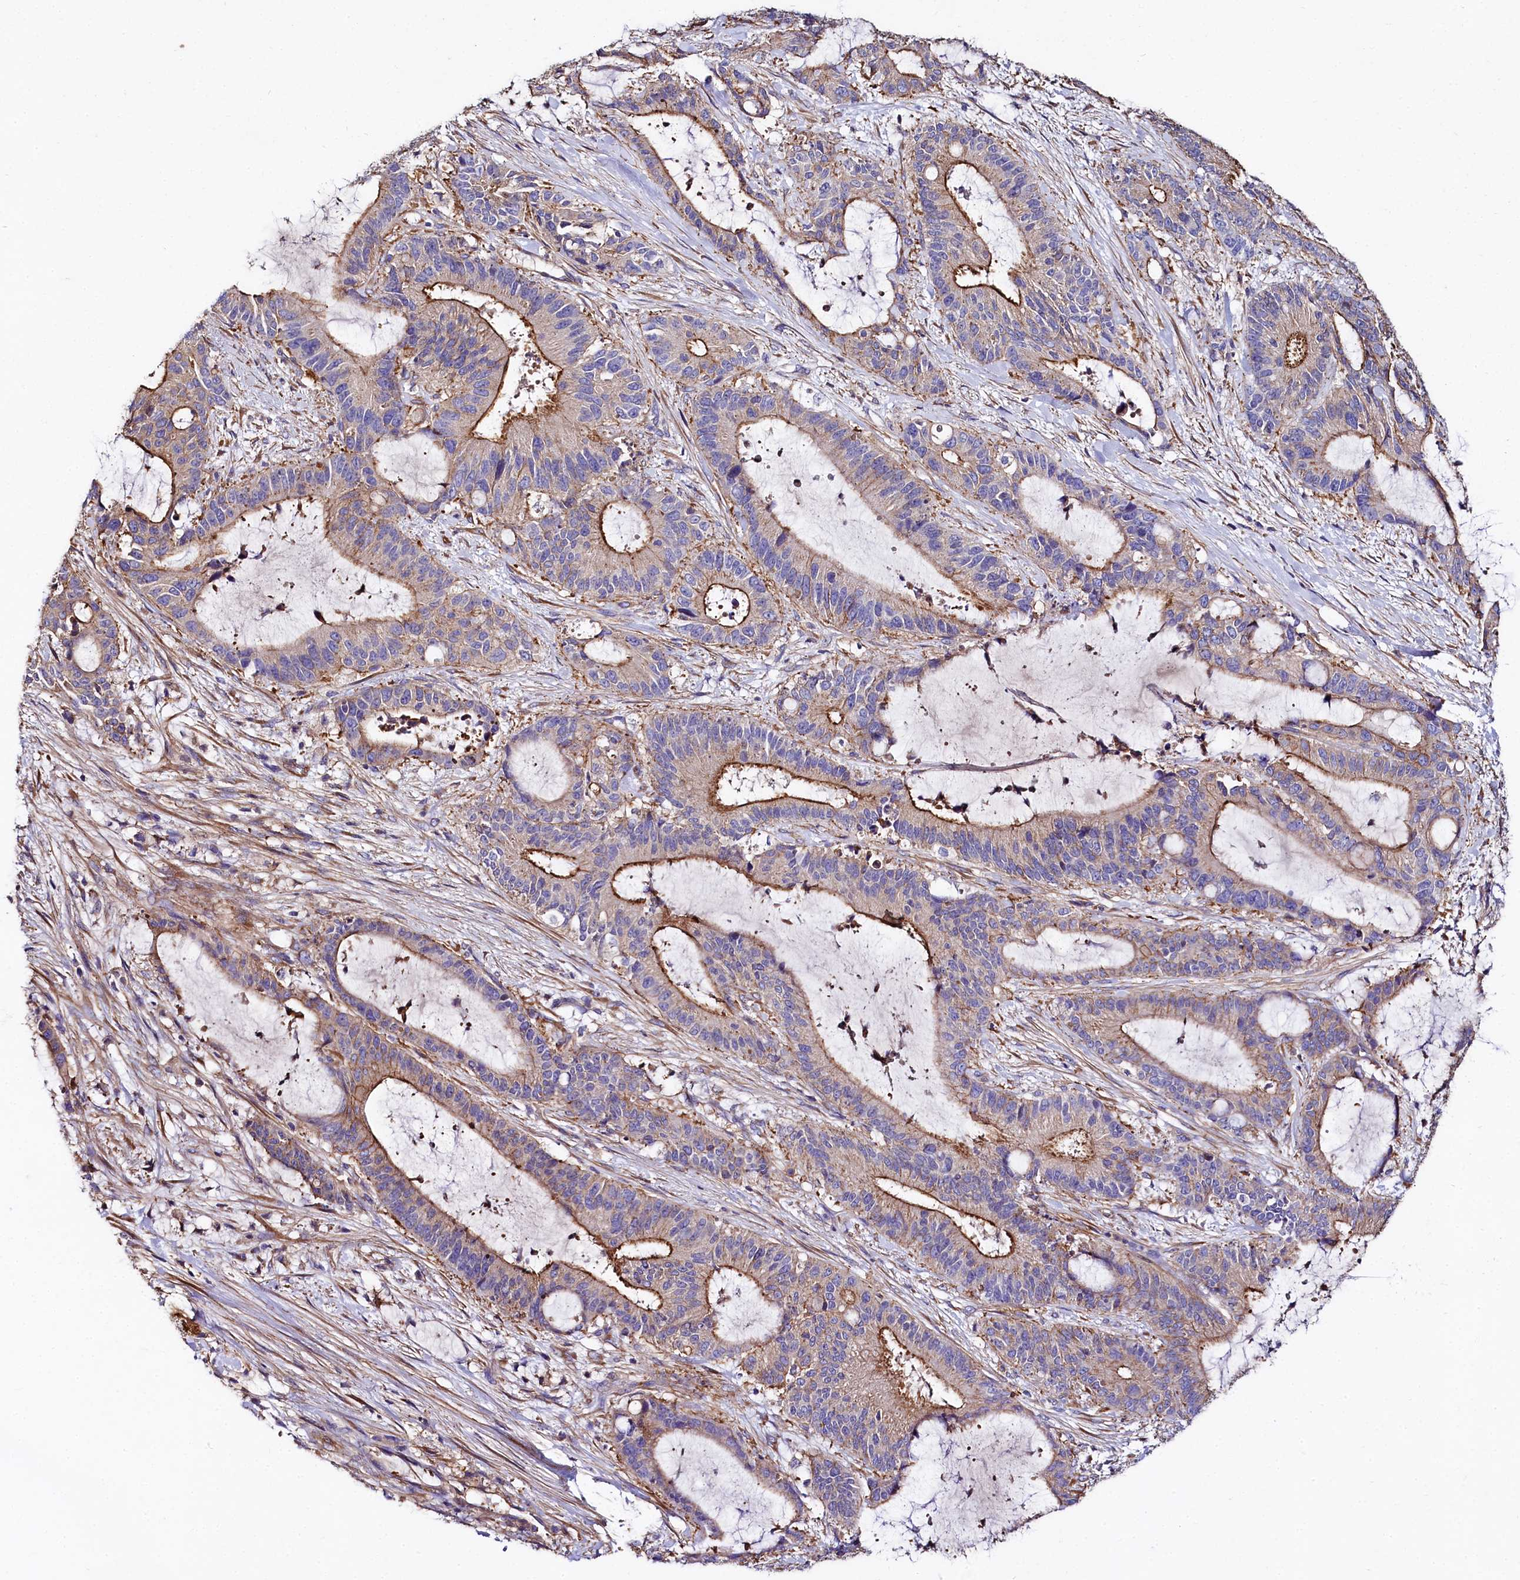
{"staining": {"intensity": "moderate", "quantity": ">75%", "location": "cytoplasmic/membranous"}, "tissue": "liver cancer", "cell_type": "Tumor cells", "image_type": "cancer", "snomed": [{"axis": "morphology", "description": "Normal tissue, NOS"}, {"axis": "morphology", "description": "Cholangiocarcinoma"}, {"axis": "topography", "description": "Liver"}, {"axis": "topography", "description": "Peripheral nerve tissue"}], "caption": "Immunohistochemical staining of liver cholangiocarcinoma shows medium levels of moderate cytoplasmic/membranous expression in approximately >75% of tumor cells.", "gene": "FCHSD2", "patient": {"sex": "female", "age": 73}}